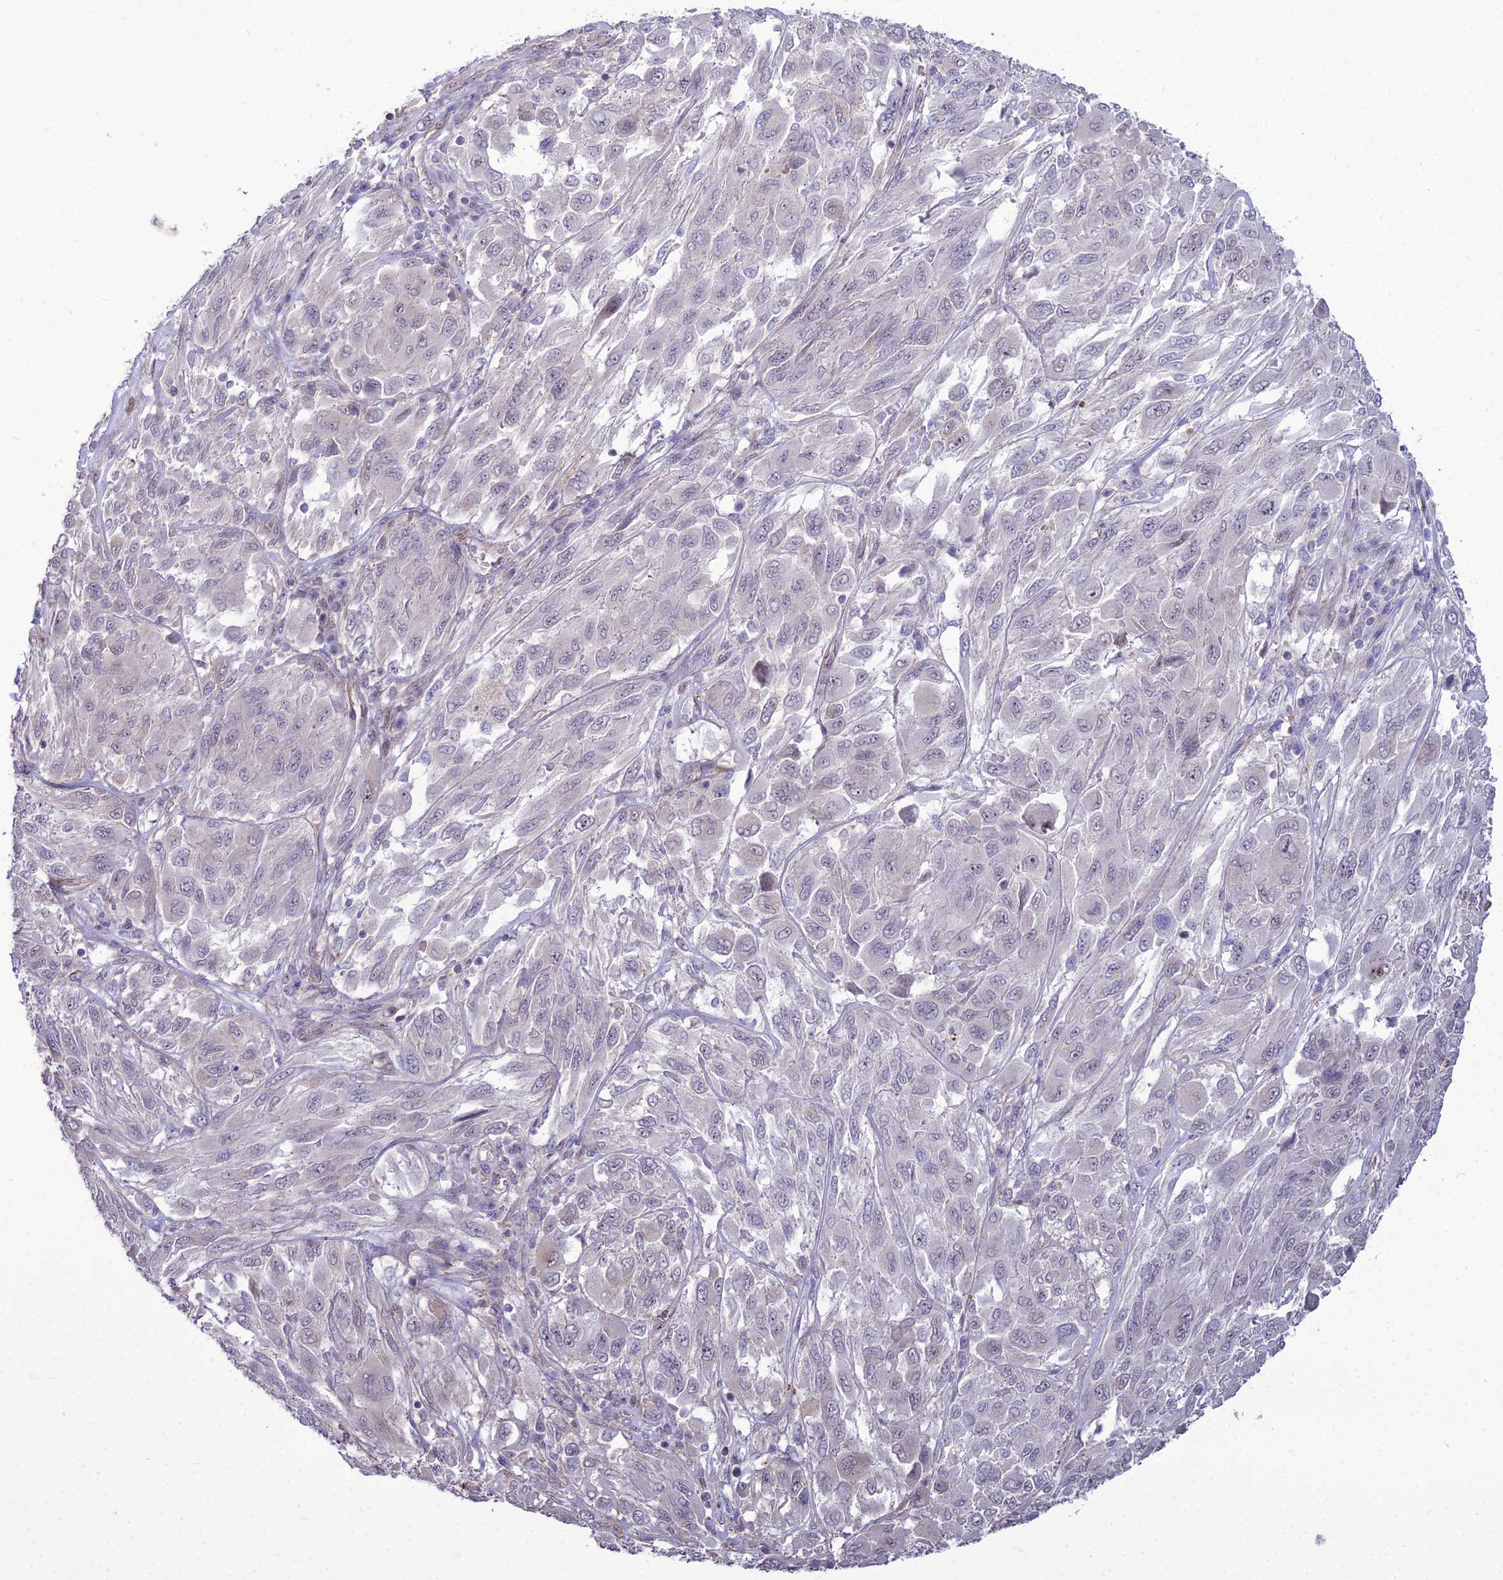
{"staining": {"intensity": "negative", "quantity": "none", "location": "none"}, "tissue": "melanoma", "cell_type": "Tumor cells", "image_type": "cancer", "snomed": [{"axis": "morphology", "description": "Malignant melanoma, NOS"}, {"axis": "topography", "description": "Skin"}], "caption": "The image reveals no significant expression in tumor cells of melanoma.", "gene": "TSPYL2", "patient": {"sex": "female", "age": 91}}